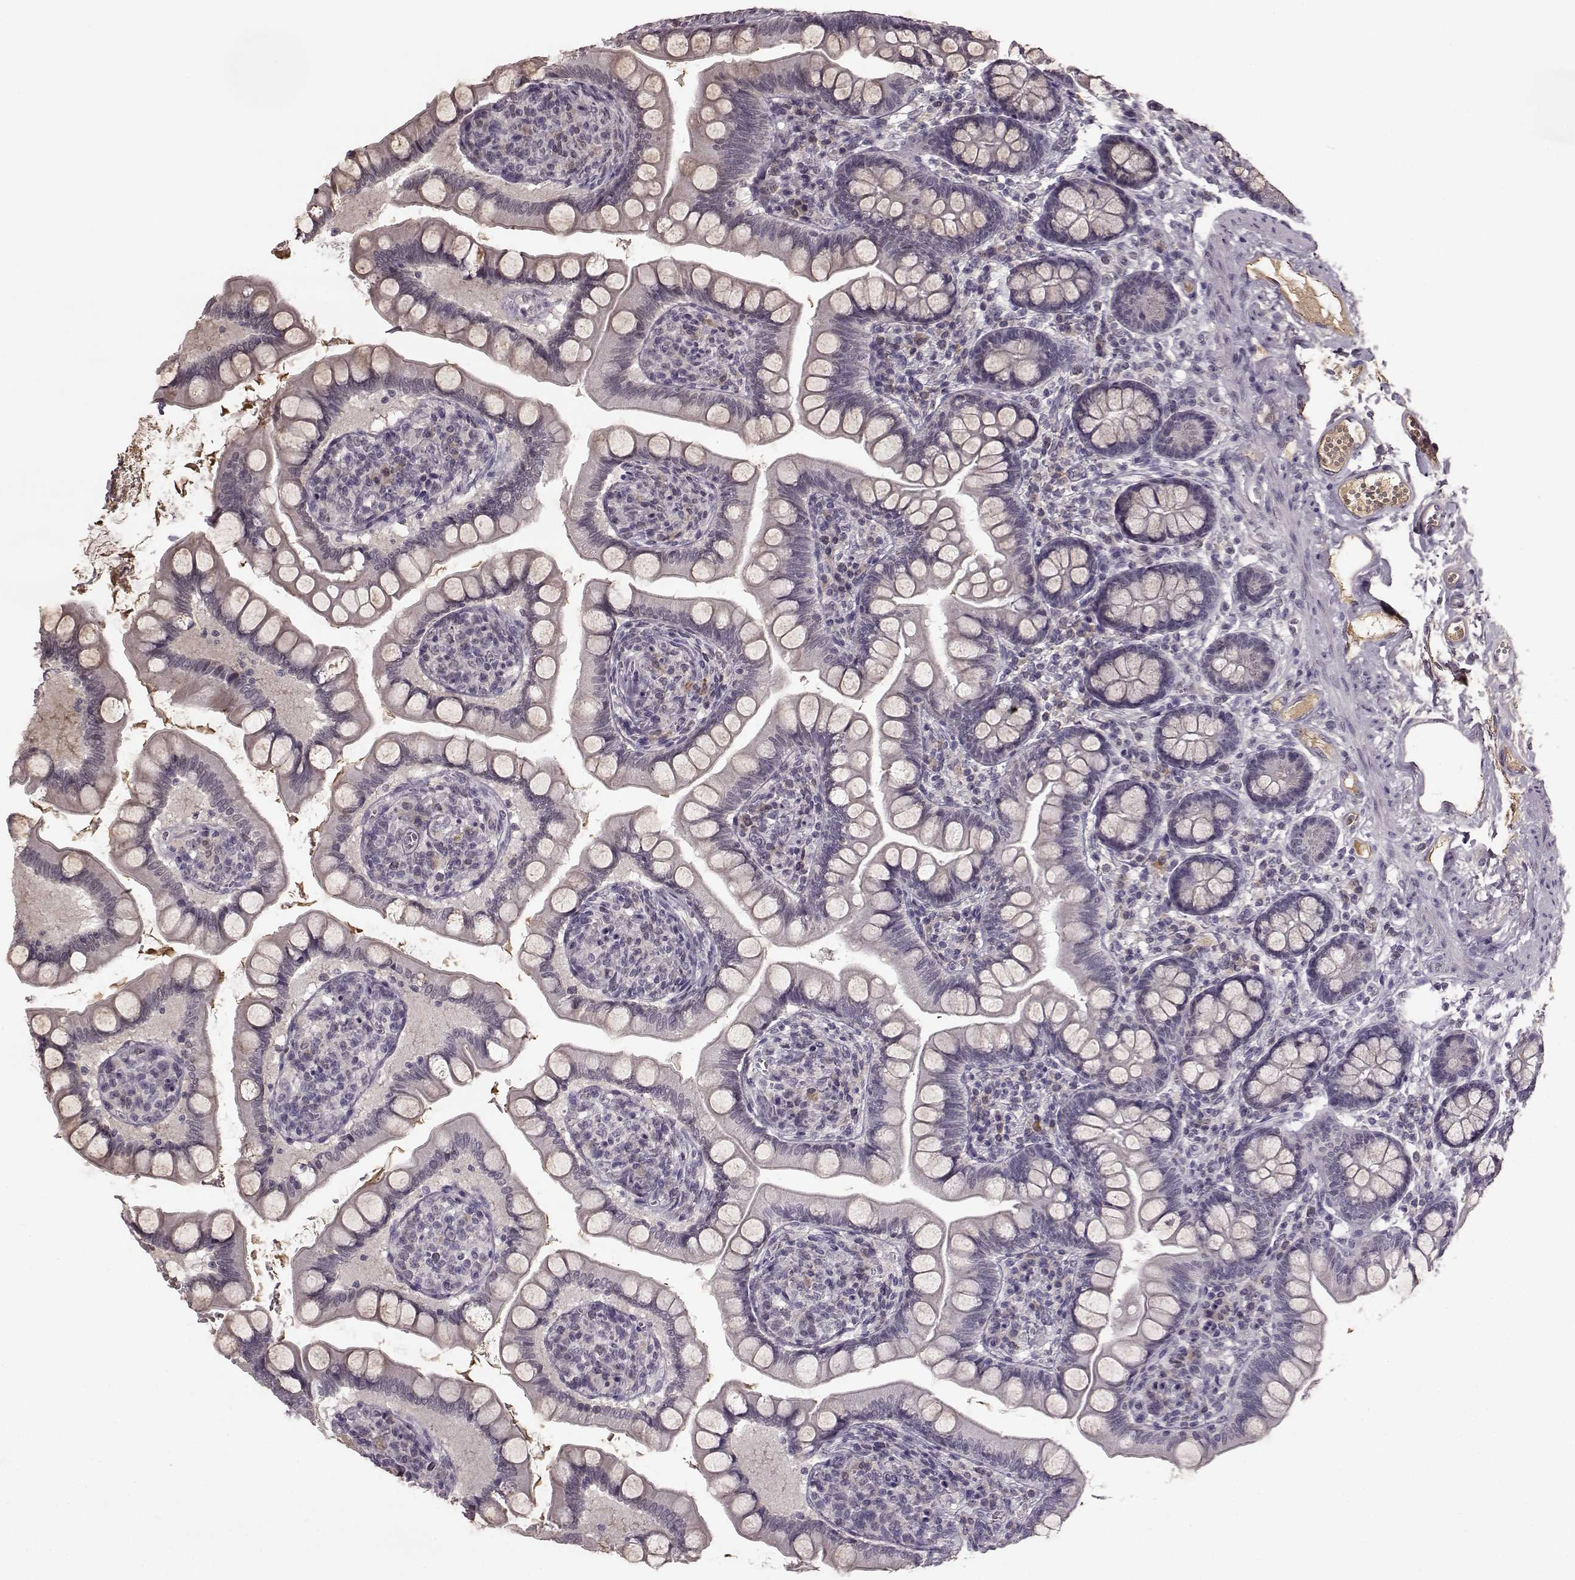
{"staining": {"intensity": "negative", "quantity": "none", "location": "none"}, "tissue": "small intestine", "cell_type": "Glandular cells", "image_type": "normal", "snomed": [{"axis": "morphology", "description": "Normal tissue, NOS"}, {"axis": "topography", "description": "Small intestine"}], "caption": "Immunohistochemistry photomicrograph of benign human small intestine stained for a protein (brown), which shows no positivity in glandular cells.", "gene": "NRL", "patient": {"sex": "female", "age": 56}}